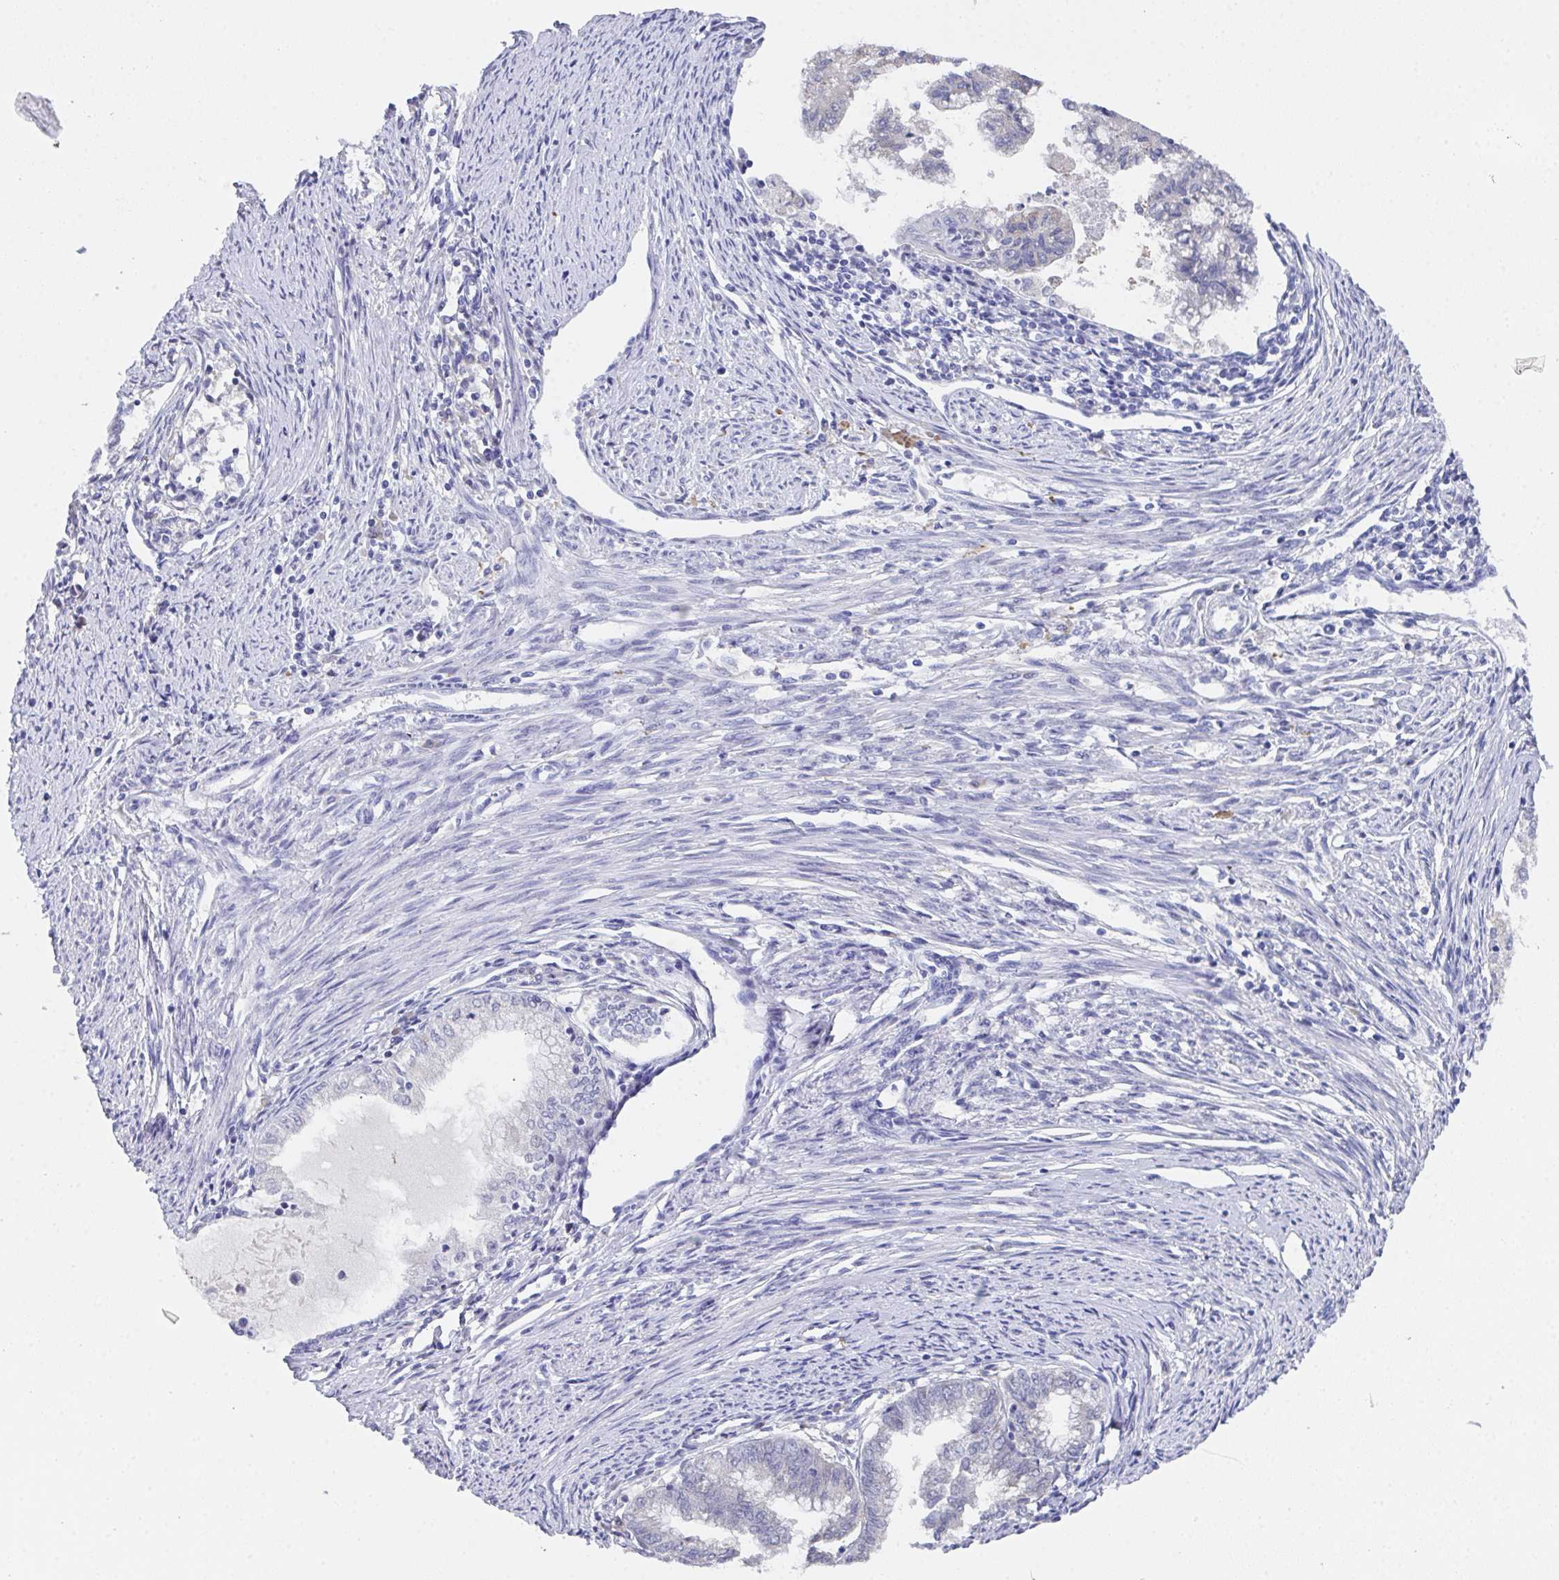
{"staining": {"intensity": "negative", "quantity": "none", "location": "none"}, "tissue": "endometrial cancer", "cell_type": "Tumor cells", "image_type": "cancer", "snomed": [{"axis": "morphology", "description": "Adenocarcinoma, NOS"}, {"axis": "topography", "description": "Endometrium"}], "caption": "A high-resolution histopathology image shows IHC staining of endometrial cancer, which demonstrates no significant positivity in tumor cells.", "gene": "SSC4D", "patient": {"sex": "female", "age": 79}}